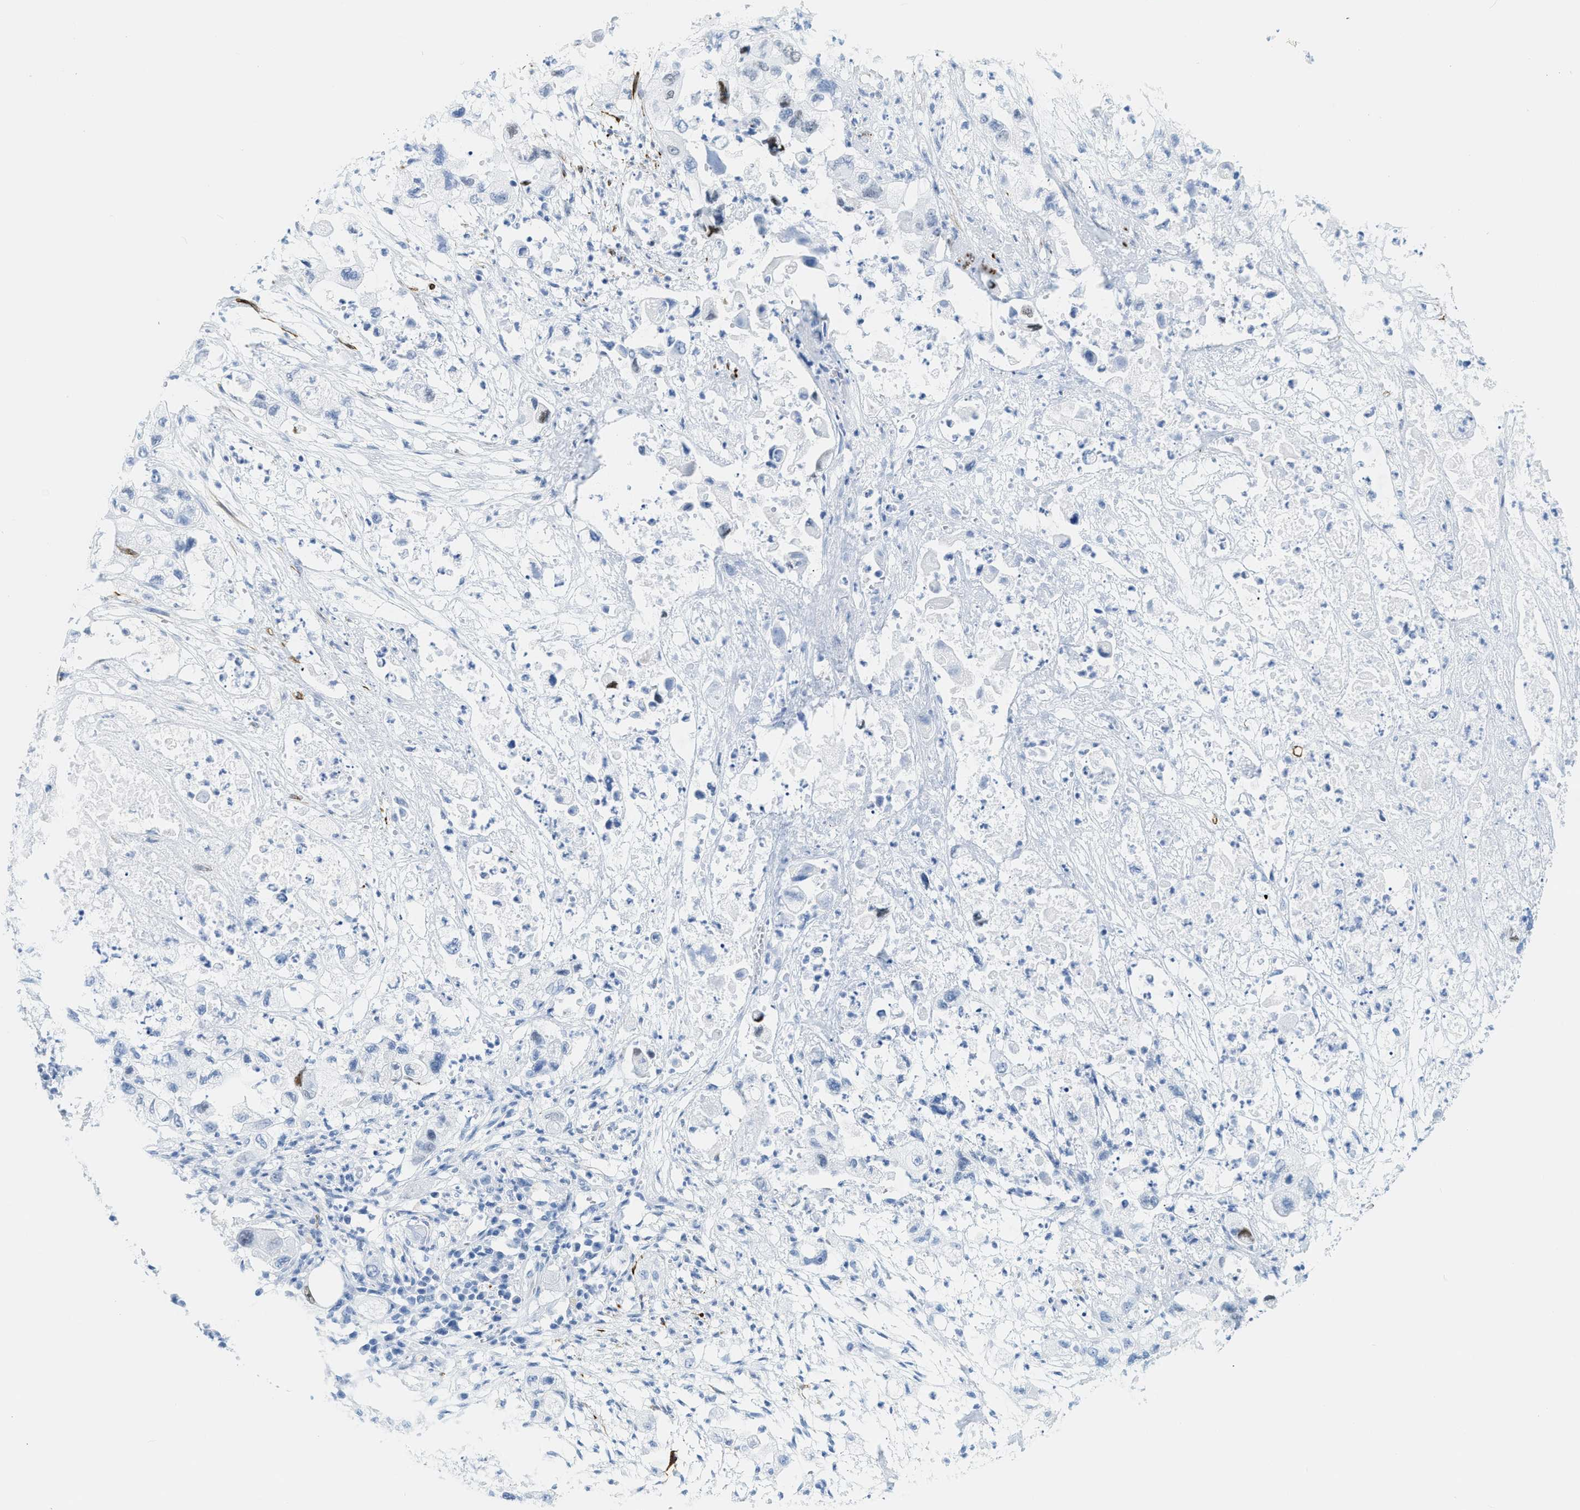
{"staining": {"intensity": "negative", "quantity": "none", "location": "none"}, "tissue": "pancreatic cancer", "cell_type": "Tumor cells", "image_type": "cancer", "snomed": [{"axis": "morphology", "description": "Adenocarcinoma, NOS"}, {"axis": "topography", "description": "Pancreas"}], "caption": "Pancreatic adenocarcinoma was stained to show a protein in brown. There is no significant expression in tumor cells.", "gene": "DES", "patient": {"sex": "female", "age": 78}}